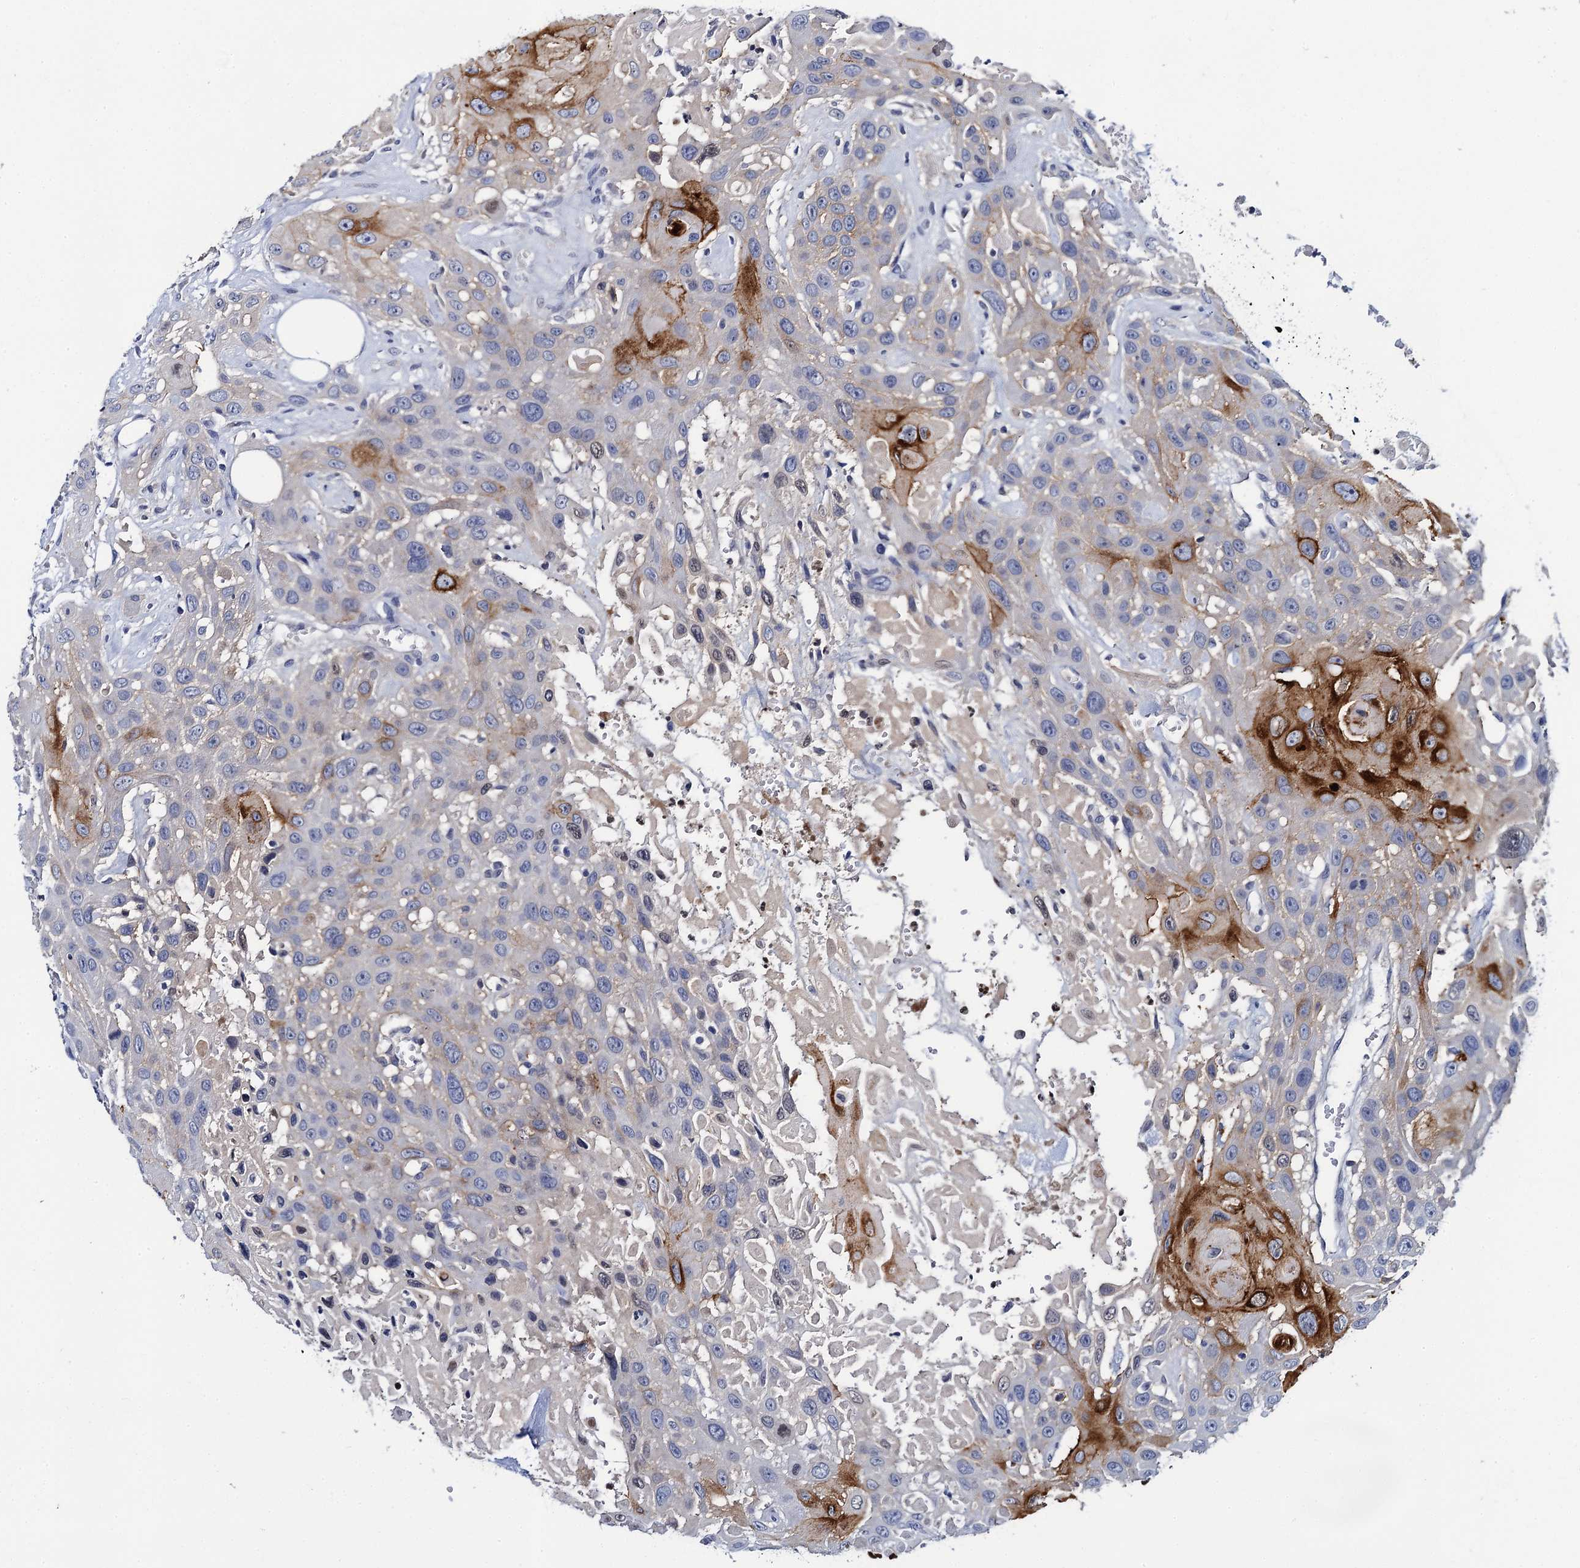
{"staining": {"intensity": "strong", "quantity": "<25%", "location": "cytoplasmic/membranous"}, "tissue": "head and neck cancer", "cell_type": "Tumor cells", "image_type": "cancer", "snomed": [{"axis": "morphology", "description": "Squamous cell carcinoma, NOS"}, {"axis": "topography", "description": "Head-Neck"}], "caption": "IHC of head and neck cancer demonstrates medium levels of strong cytoplasmic/membranous positivity in about <25% of tumor cells.", "gene": "LYPD3", "patient": {"sex": "male", "age": 81}}